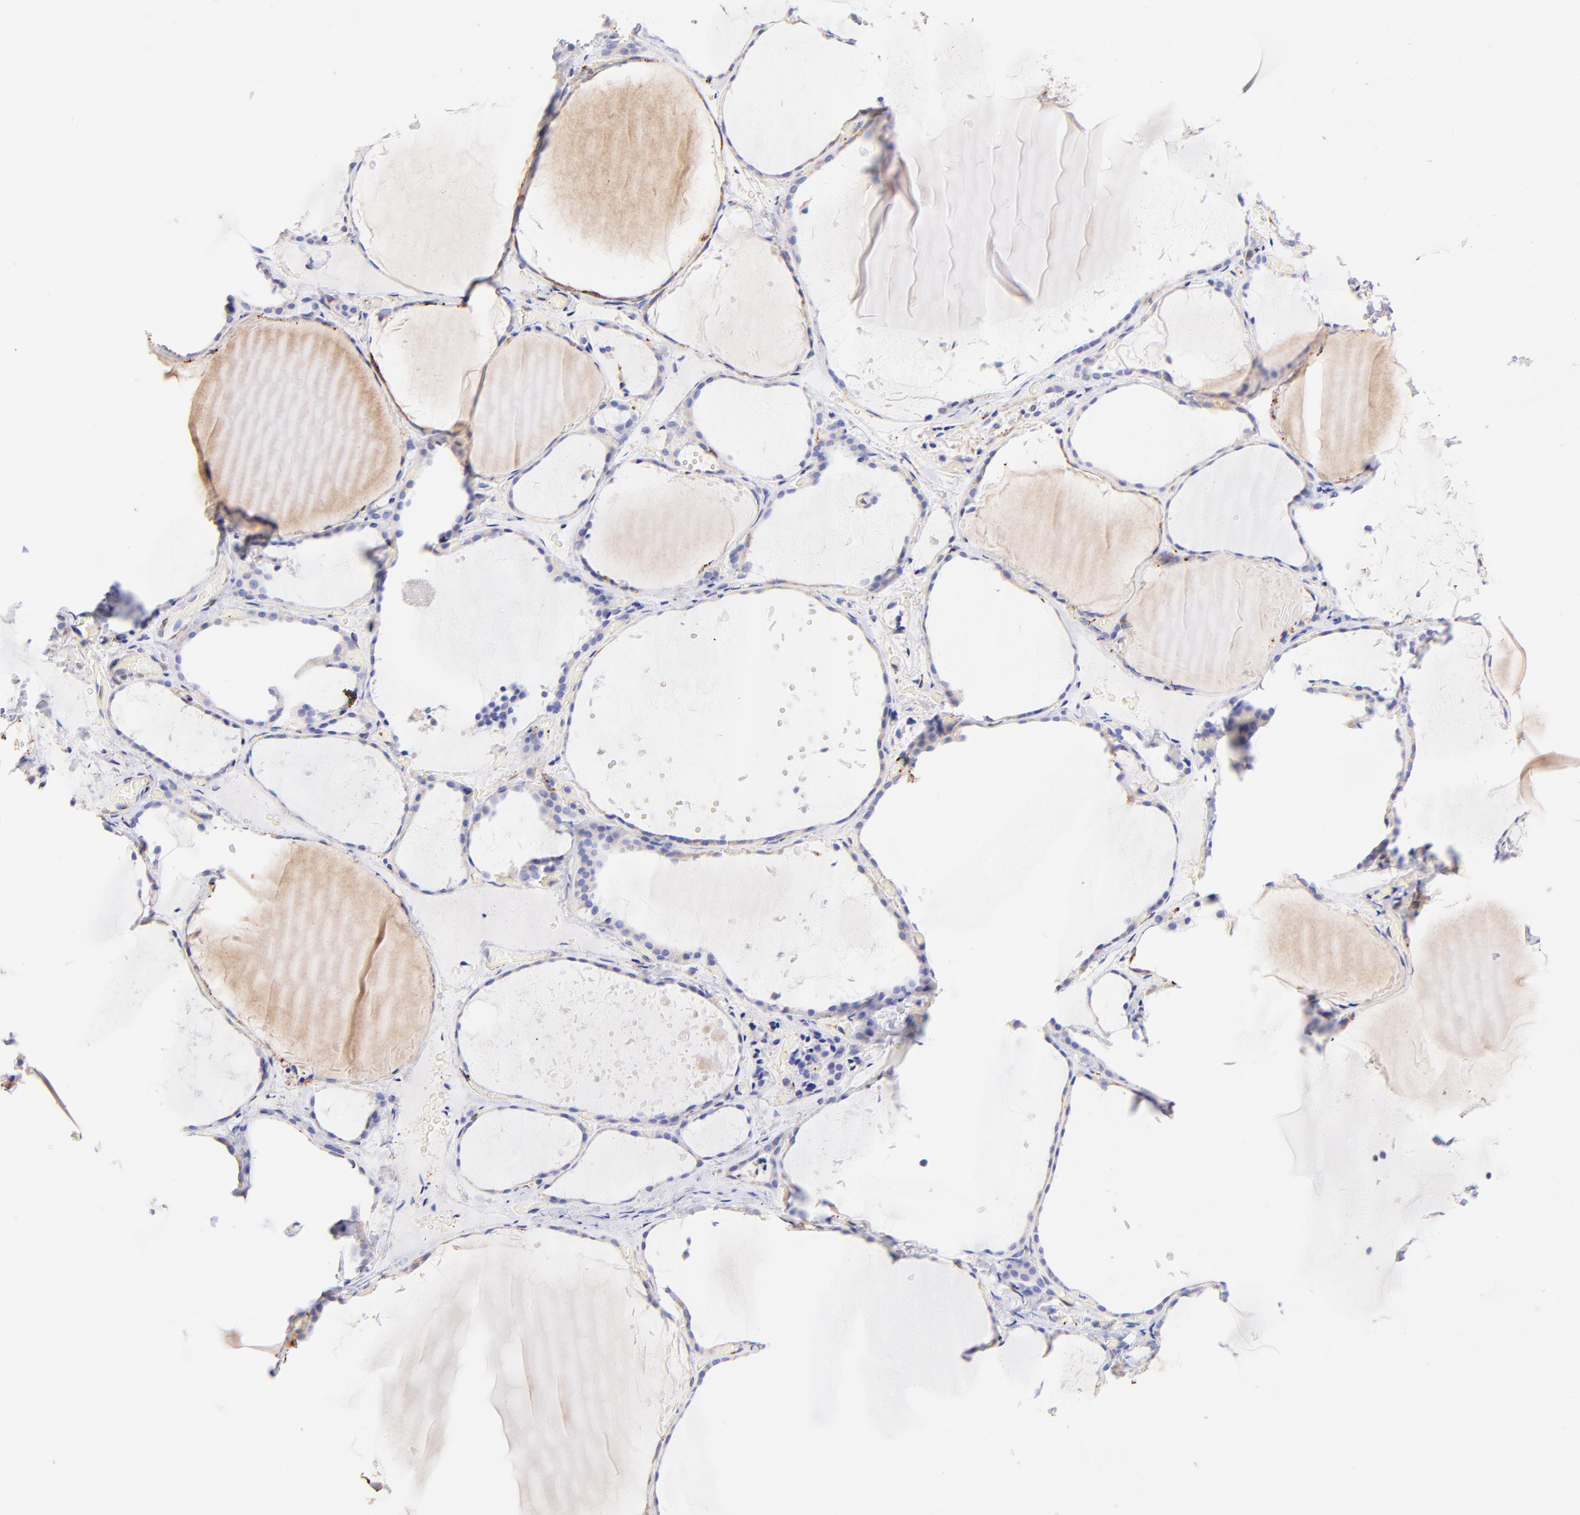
{"staining": {"intensity": "negative", "quantity": "none", "location": "none"}, "tissue": "thyroid gland", "cell_type": "Glandular cells", "image_type": "normal", "snomed": [{"axis": "morphology", "description": "Normal tissue, NOS"}, {"axis": "topography", "description": "Thyroid gland"}], "caption": "This is an IHC photomicrograph of benign human thyroid gland. There is no positivity in glandular cells.", "gene": "SPARC", "patient": {"sex": "female", "age": 22}}